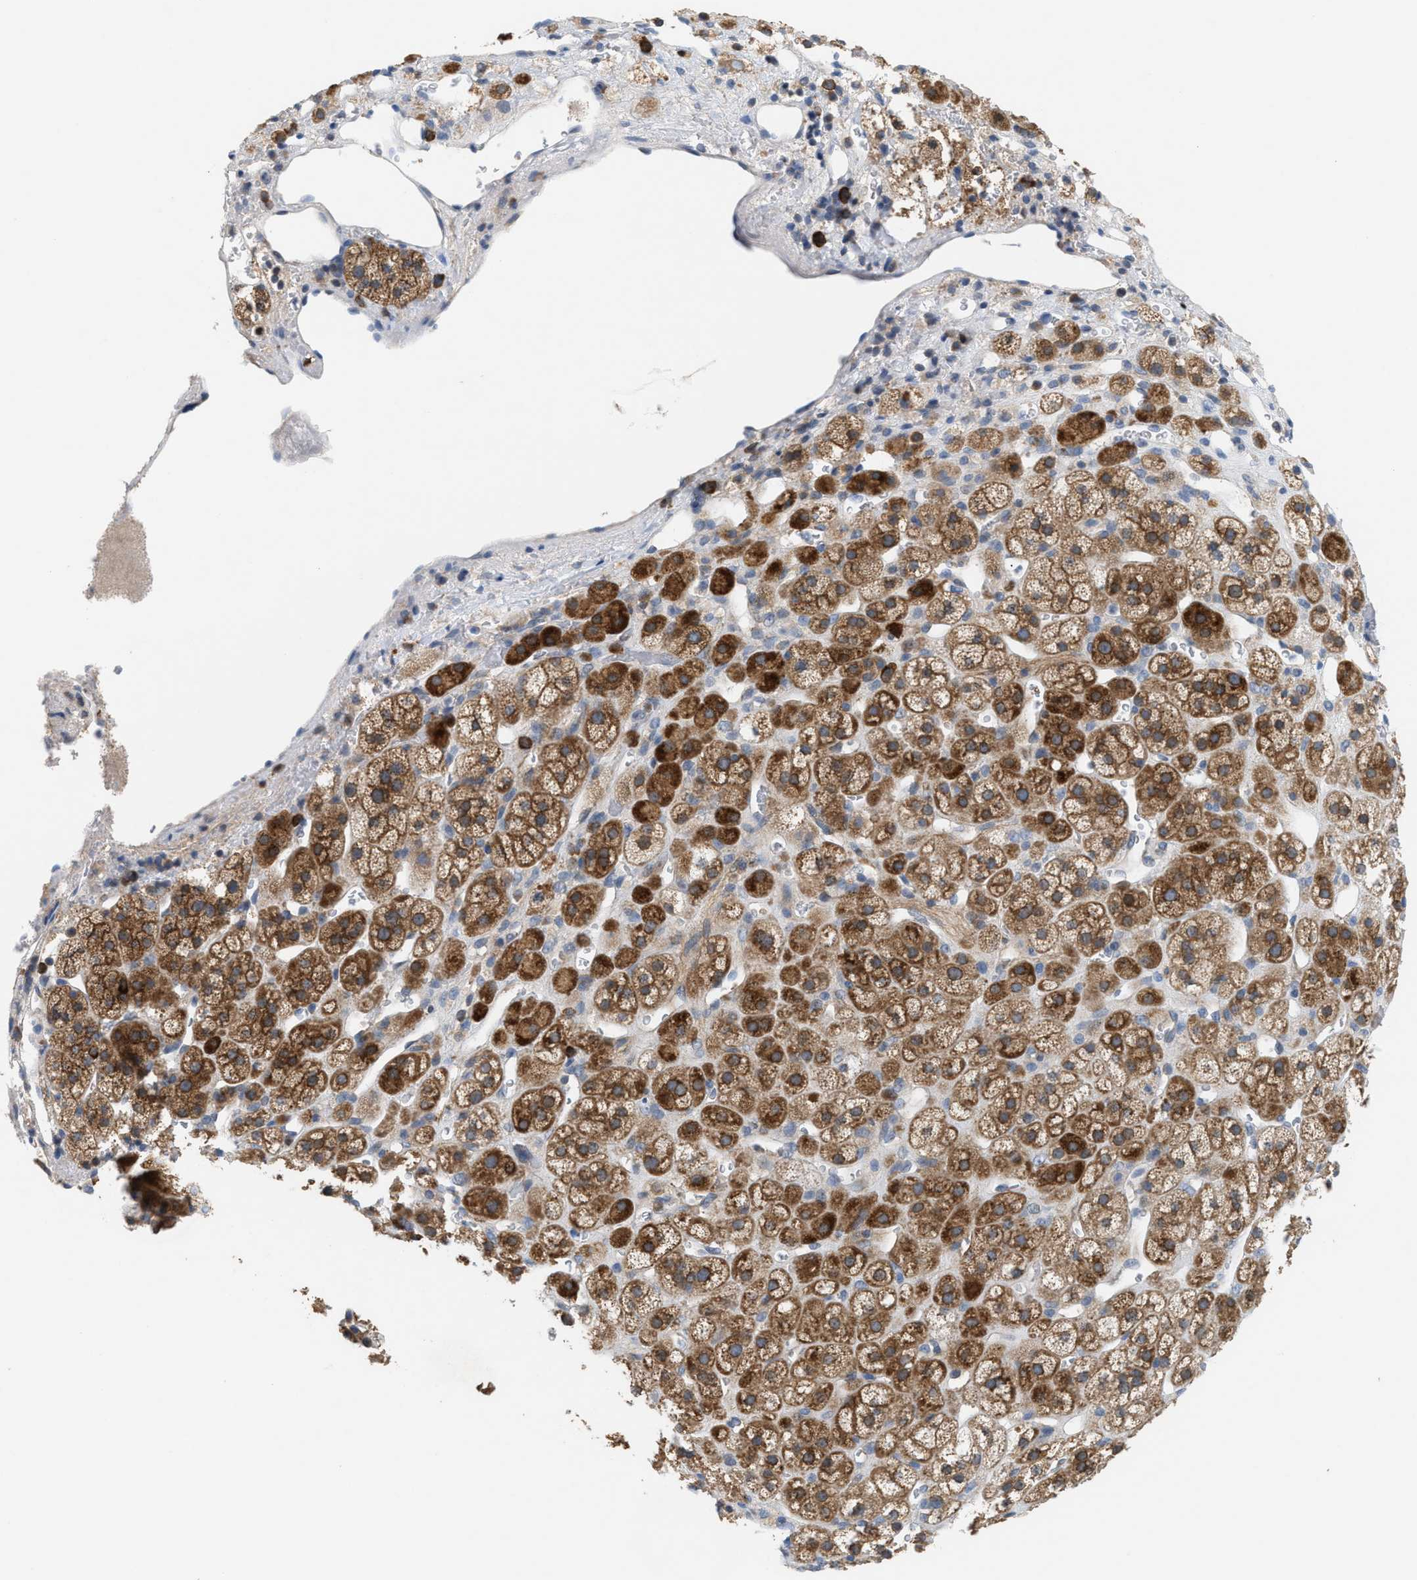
{"staining": {"intensity": "strong", "quantity": ">75%", "location": "cytoplasmic/membranous"}, "tissue": "adrenal gland", "cell_type": "Glandular cells", "image_type": "normal", "snomed": [{"axis": "morphology", "description": "Normal tissue, NOS"}, {"axis": "topography", "description": "Adrenal gland"}], "caption": "A brown stain shows strong cytoplasmic/membranous positivity of a protein in glandular cells of unremarkable human adrenal gland. (Brightfield microscopy of DAB IHC at high magnification).", "gene": "UBAP2", "patient": {"sex": "male", "age": 56}}